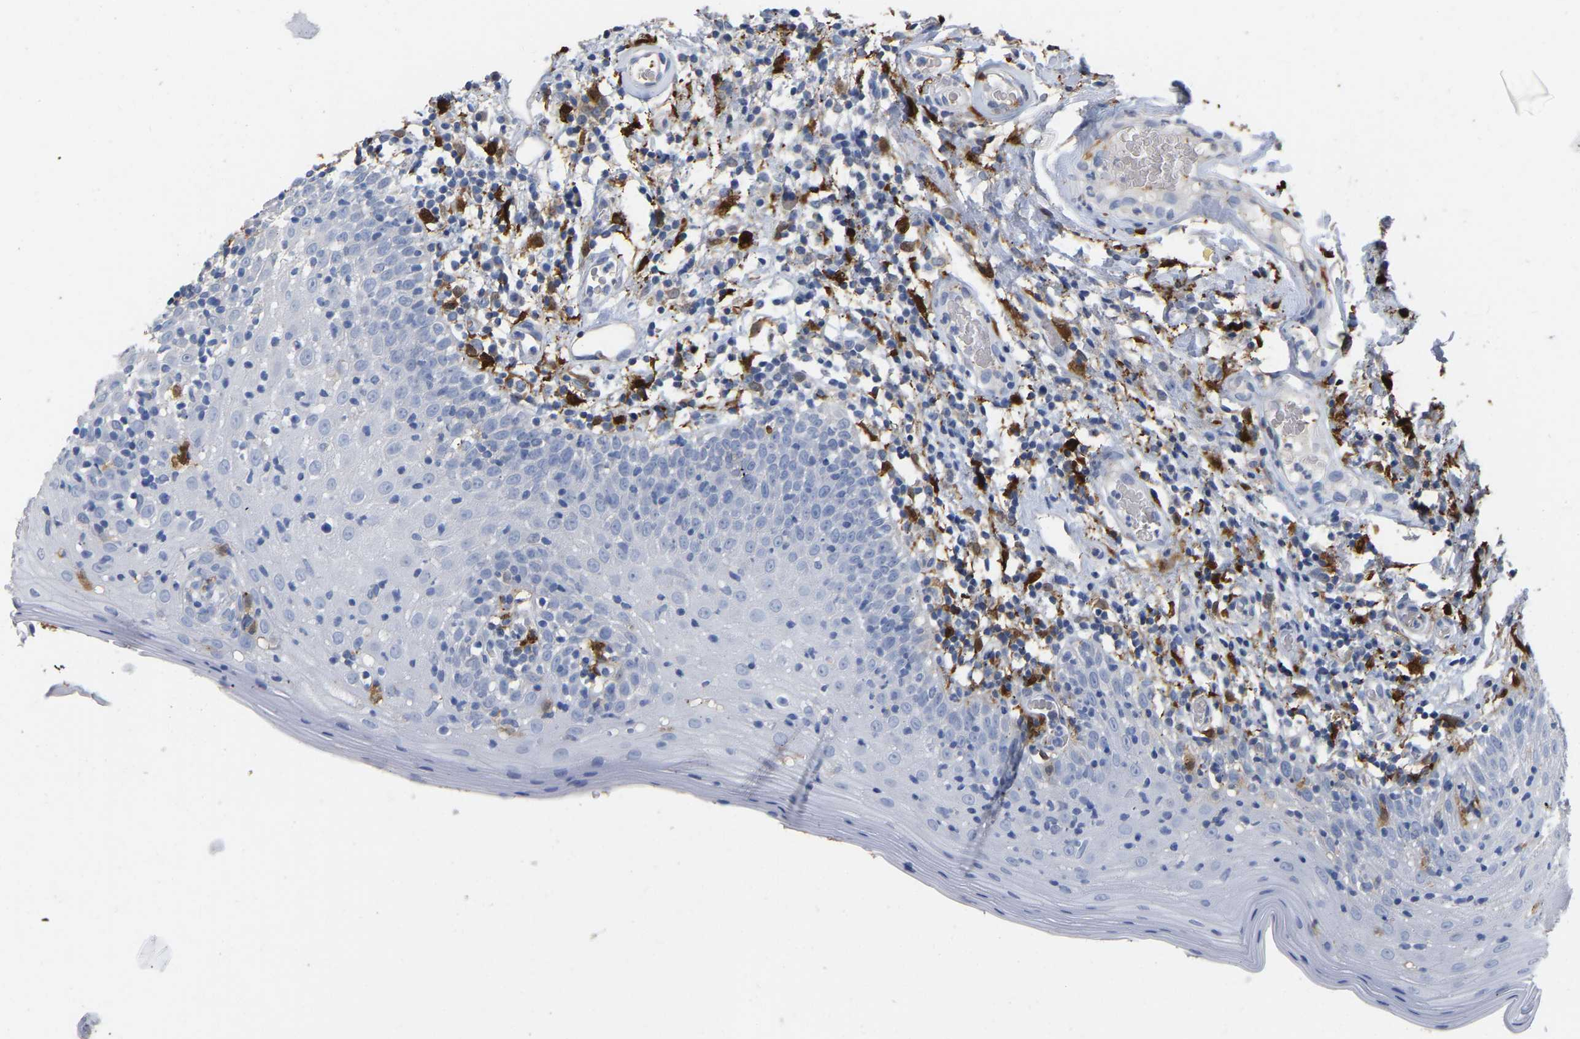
{"staining": {"intensity": "negative", "quantity": "none", "location": "none"}, "tissue": "oral mucosa", "cell_type": "Squamous epithelial cells", "image_type": "normal", "snomed": [{"axis": "morphology", "description": "Normal tissue, NOS"}, {"axis": "morphology", "description": "Squamous cell carcinoma, NOS"}, {"axis": "topography", "description": "Skeletal muscle"}, {"axis": "topography", "description": "Oral tissue"}], "caption": "Immunohistochemistry micrograph of unremarkable oral mucosa: oral mucosa stained with DAB (3,3'-diaminobenzidine) shows no significant protein expression in squamous epithelial cells.", "gene": "ULBP2", "patient": {"sex": "male", "age": 71}}